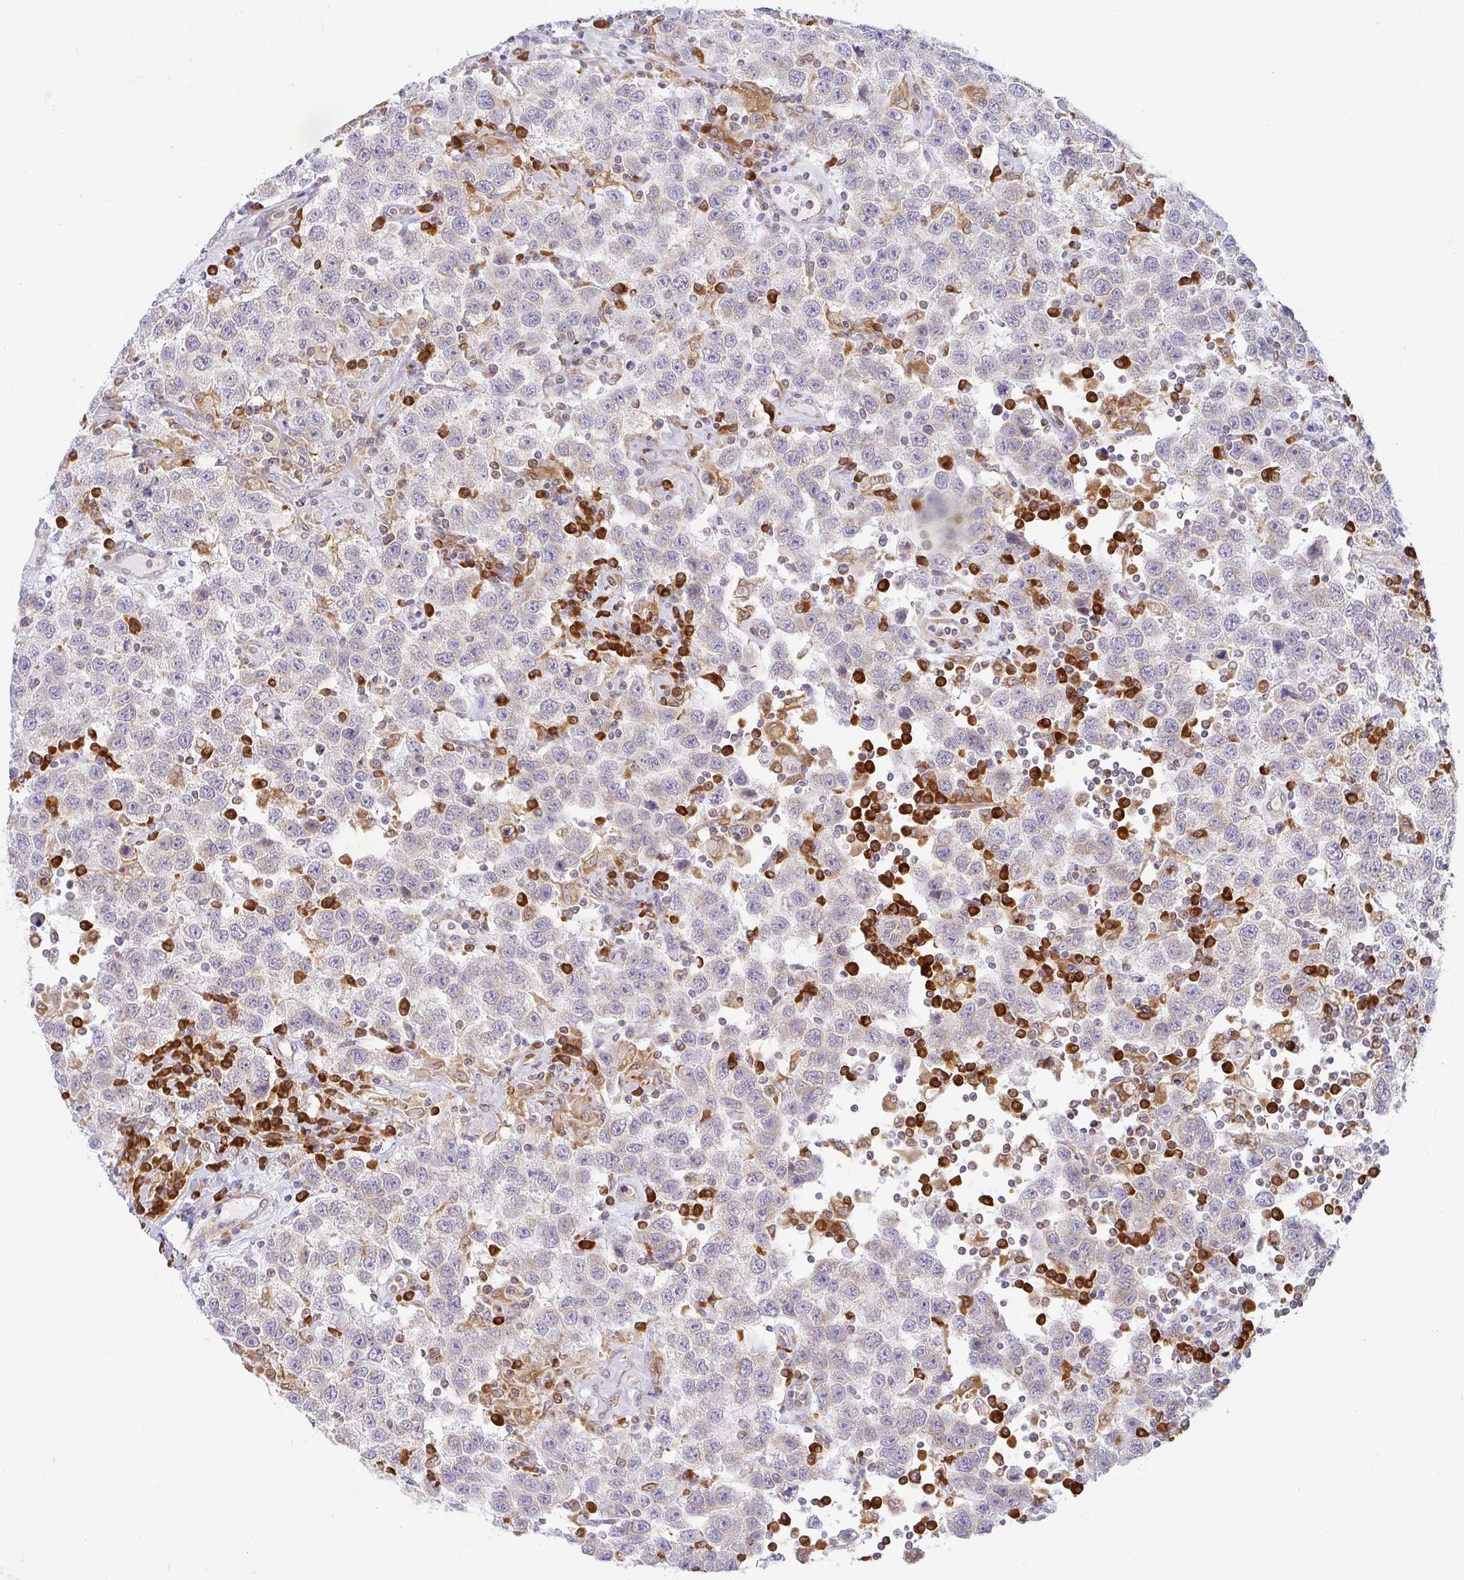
{"staining": {"intensity": "negative", "quantity": "none", "location": "none"}, "tissue": "testis cancer", "cell_type": "Tumor cells", "image_type": "cancer", "snomed": [{"axis": "morphology", "description": "Seminoma, NOS"}, {"axis": "topography", "description": "Testis"}], "caption": "The photomicrograph displays no significant staining in tumor cells of testis seminoma. (DAB IHC, high magnification).", "gene": "DERL2", "patient": {"sex": "male", "age": 41}}